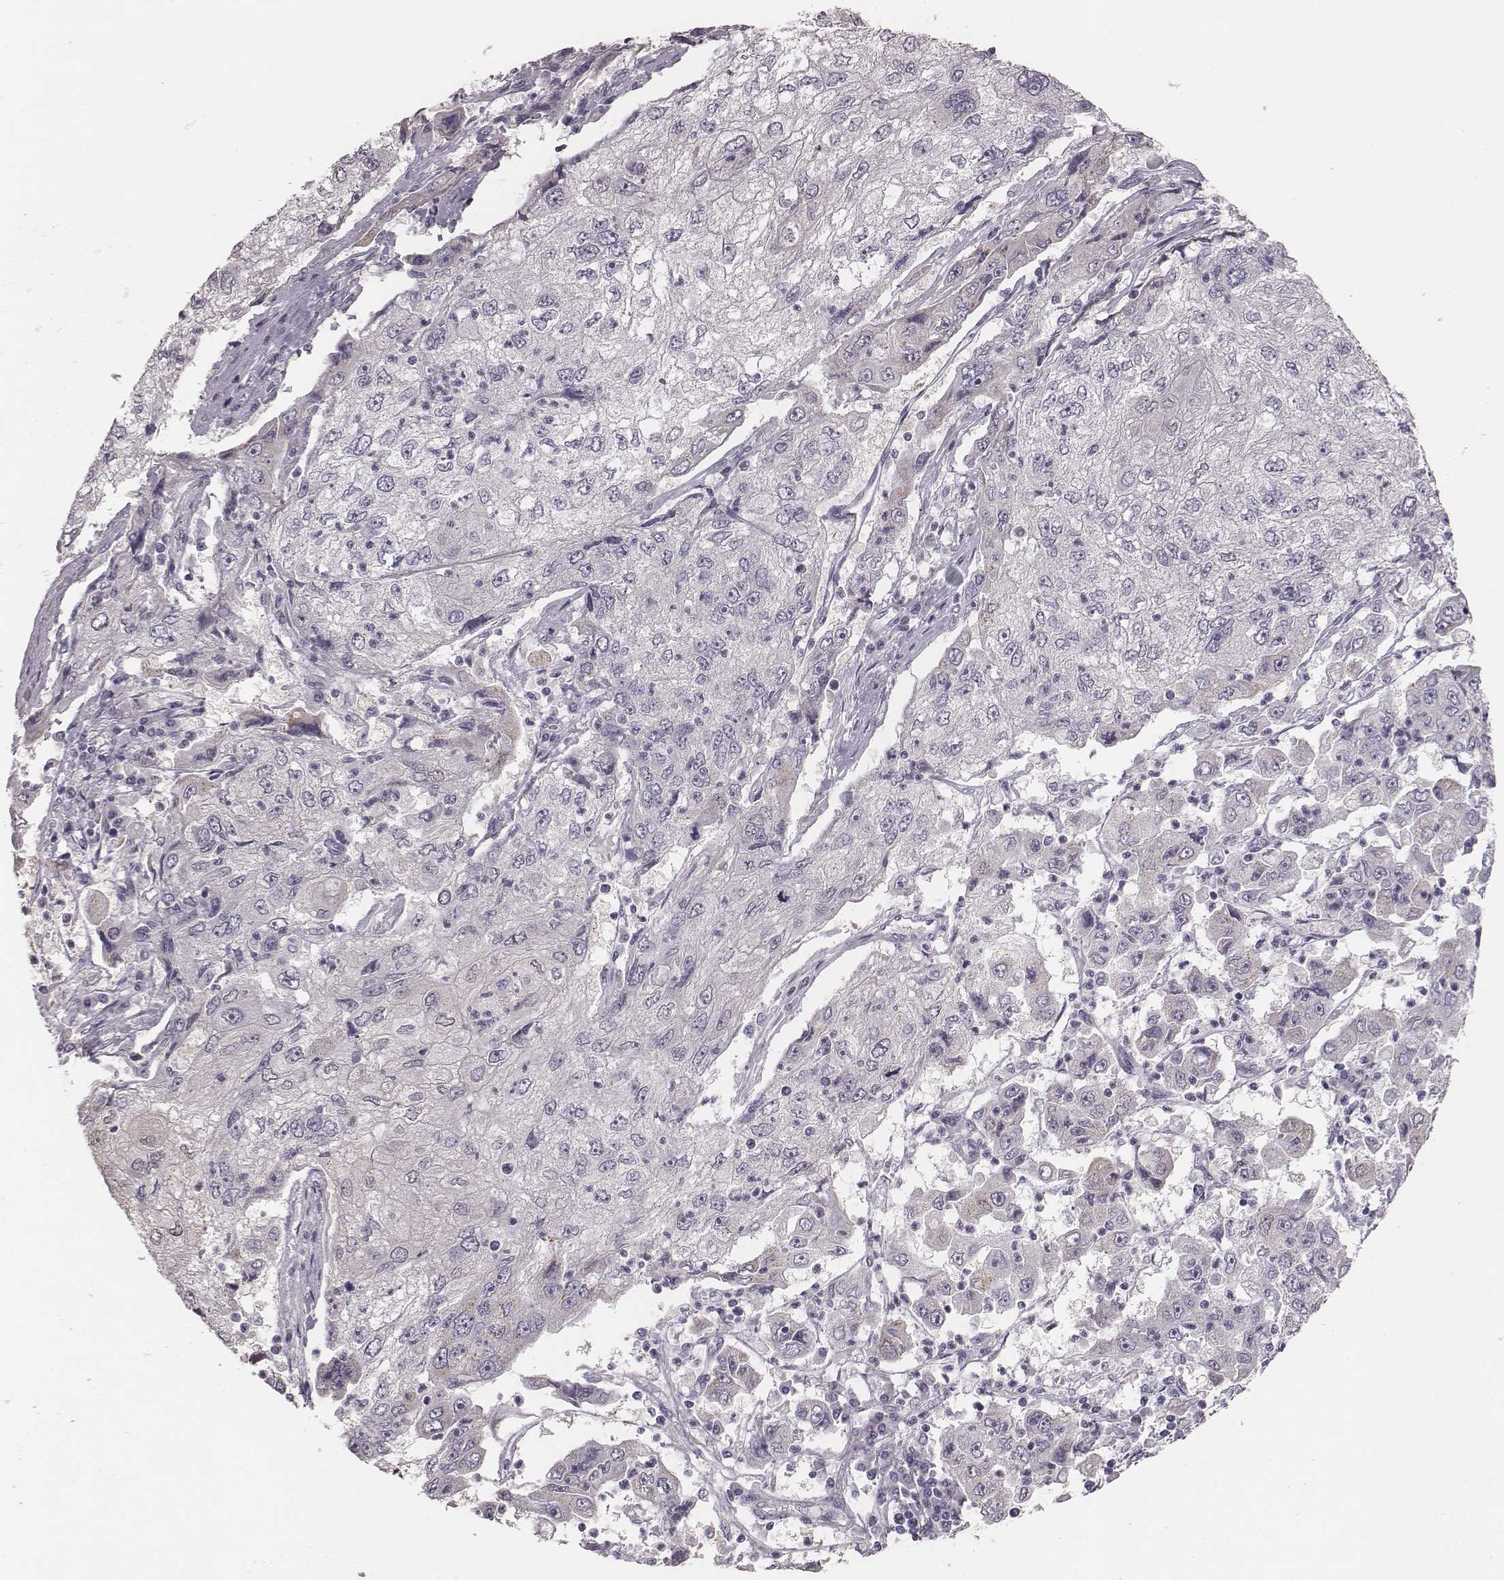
{"staining": {"intensity": "negative", "quantity": "none", "location": "none"}, "tissue": "cervical cancer", "cell_type": "Tumor cells", "image_type": "cancer", "snomed": [{"axis": "morphology", "description": "Squamous cell carcinoma, NOS"}, {"axis": "topography", "description": "Cervix"}], "caption": "A high-resolution image shows immunohistochemistry (IHC) staining of cervical squamous cell carcinoma, which exhibits no significant positivity in tumor cells.", "gene": "PBK", "patient": {"sex": "female", "age": 36}}